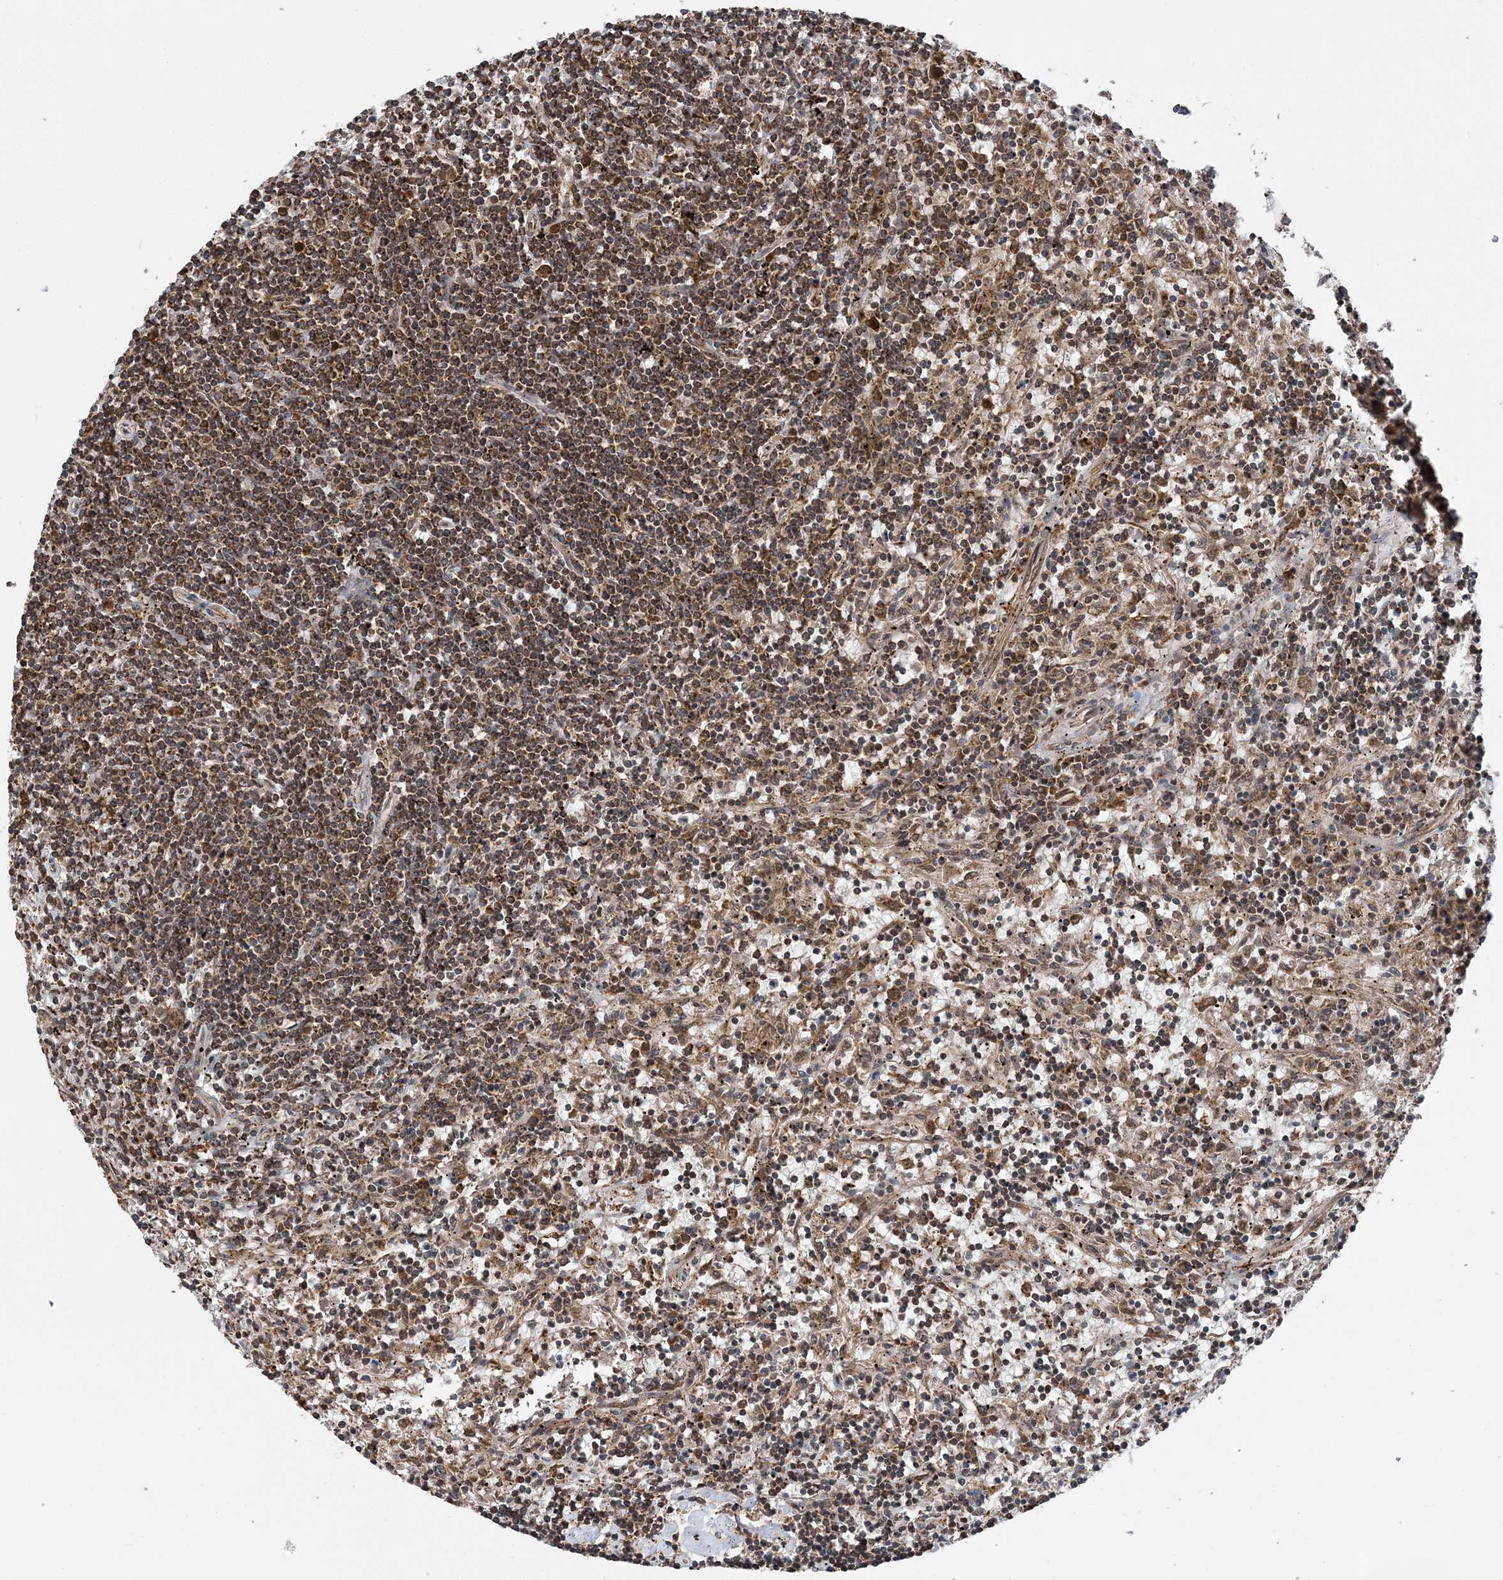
{"staining": {"intensity": "moderate", "quantity": ">75%", "location": "cytoplasmic/membranous"}, "tissue": "lymphoma", "cell_type": "Tumor cells", "image_type": "cancer", "snomed": [{"axis": "morphology", "description": "Malignant lymphoma, non-Hodgkin's type, Low grade"}, {"axis": "topography", "description": "Spleen"}], "caption": "Protein staining by immunohistochemistry (IHC) demonstrates moderate cytoplasmic/membranous expression in about >75% of tumor cells in malignant lymphoma, non-Hodgkin's type (low-grade). Ihc stains the protein in brown and the nuclei are stained blue.", "gene": "PCBP1", "patient": {"sex": "male", "age": 76}}